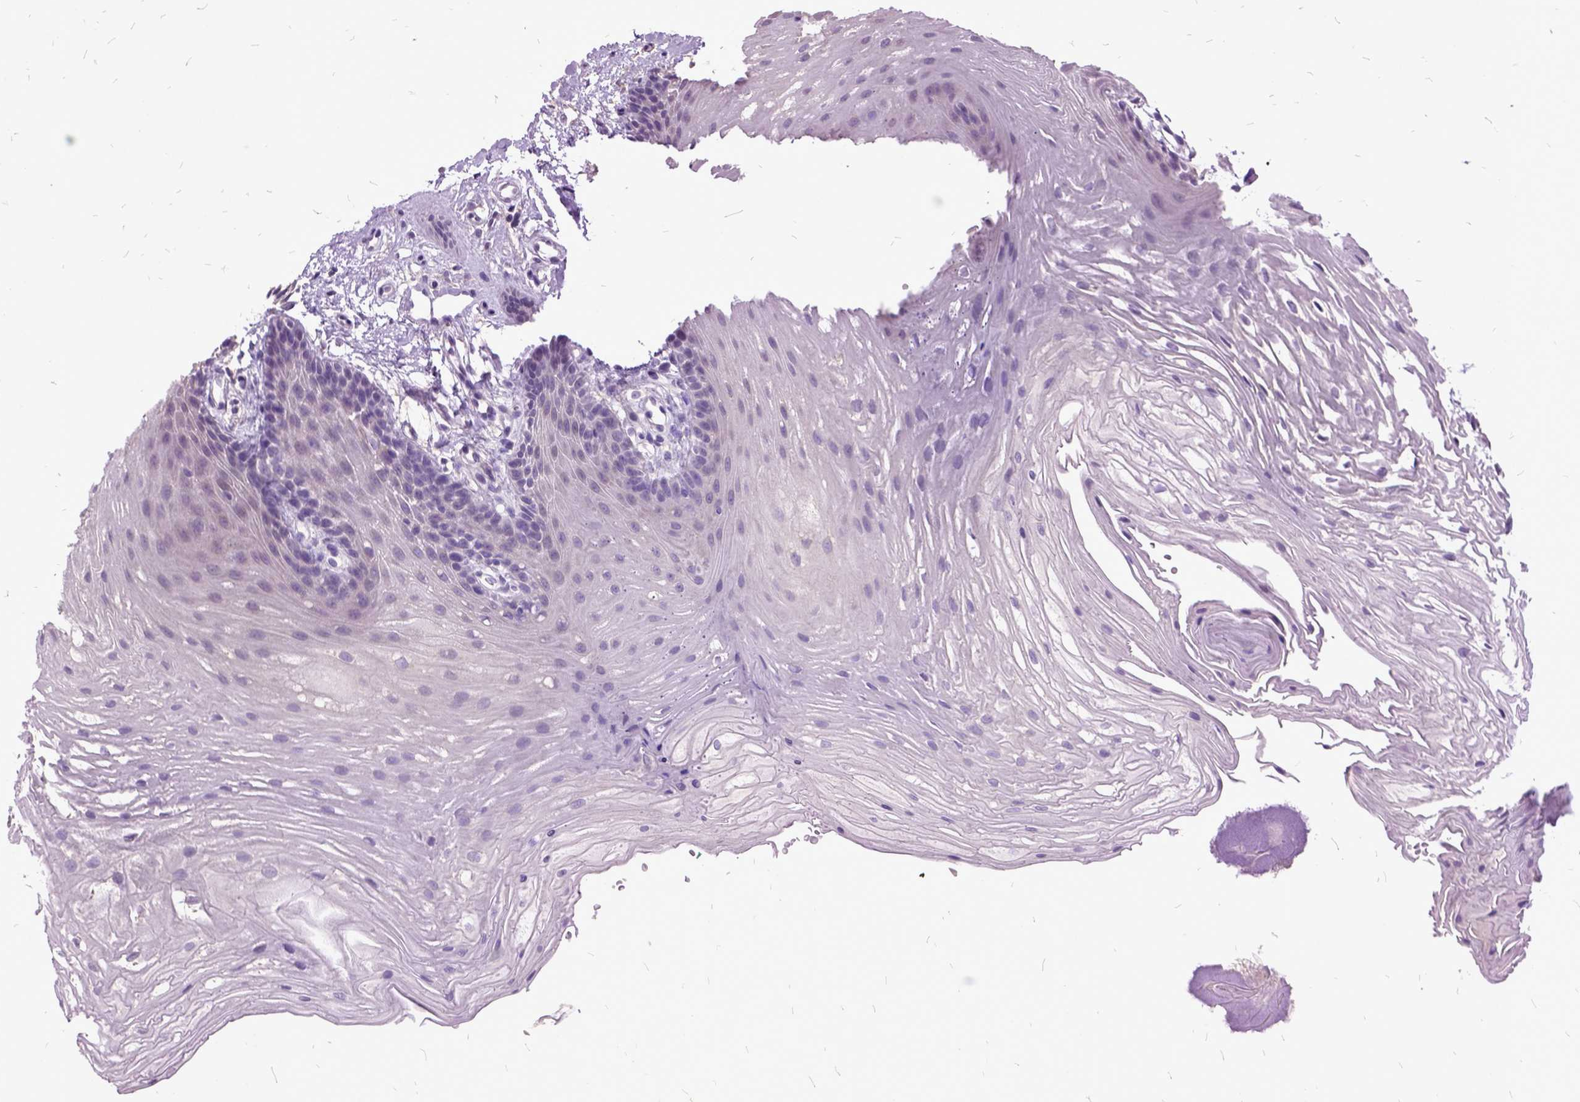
{"staining": {"intensity": "negative", "quantity": "none", "location": "none"}, "tissue": "oral mucosa", "cell_type": "Squamous epithelial cells", "image_type": "normal", "snomed": [{"axis": "morphology", "description": "Normal tissue, NOS"}, {"axis": "morphology", "description": "Squamous cell carcinoma, NOS"}, {"axis": "topography", "description": "Oral tissue"}, {"axis": "topography", "description": "Tounge, NOS"}, {"axis": "topography", "description": "Head-Neck"}], "caption": "Immunohistochemistry photomicrograph of unremarkable human oral mucosa stained for a protein (brown), which exhibits no positivity in squamous epithelial cells.", "gene": "MME", "patient": {"sex": "male", "age": 62}}